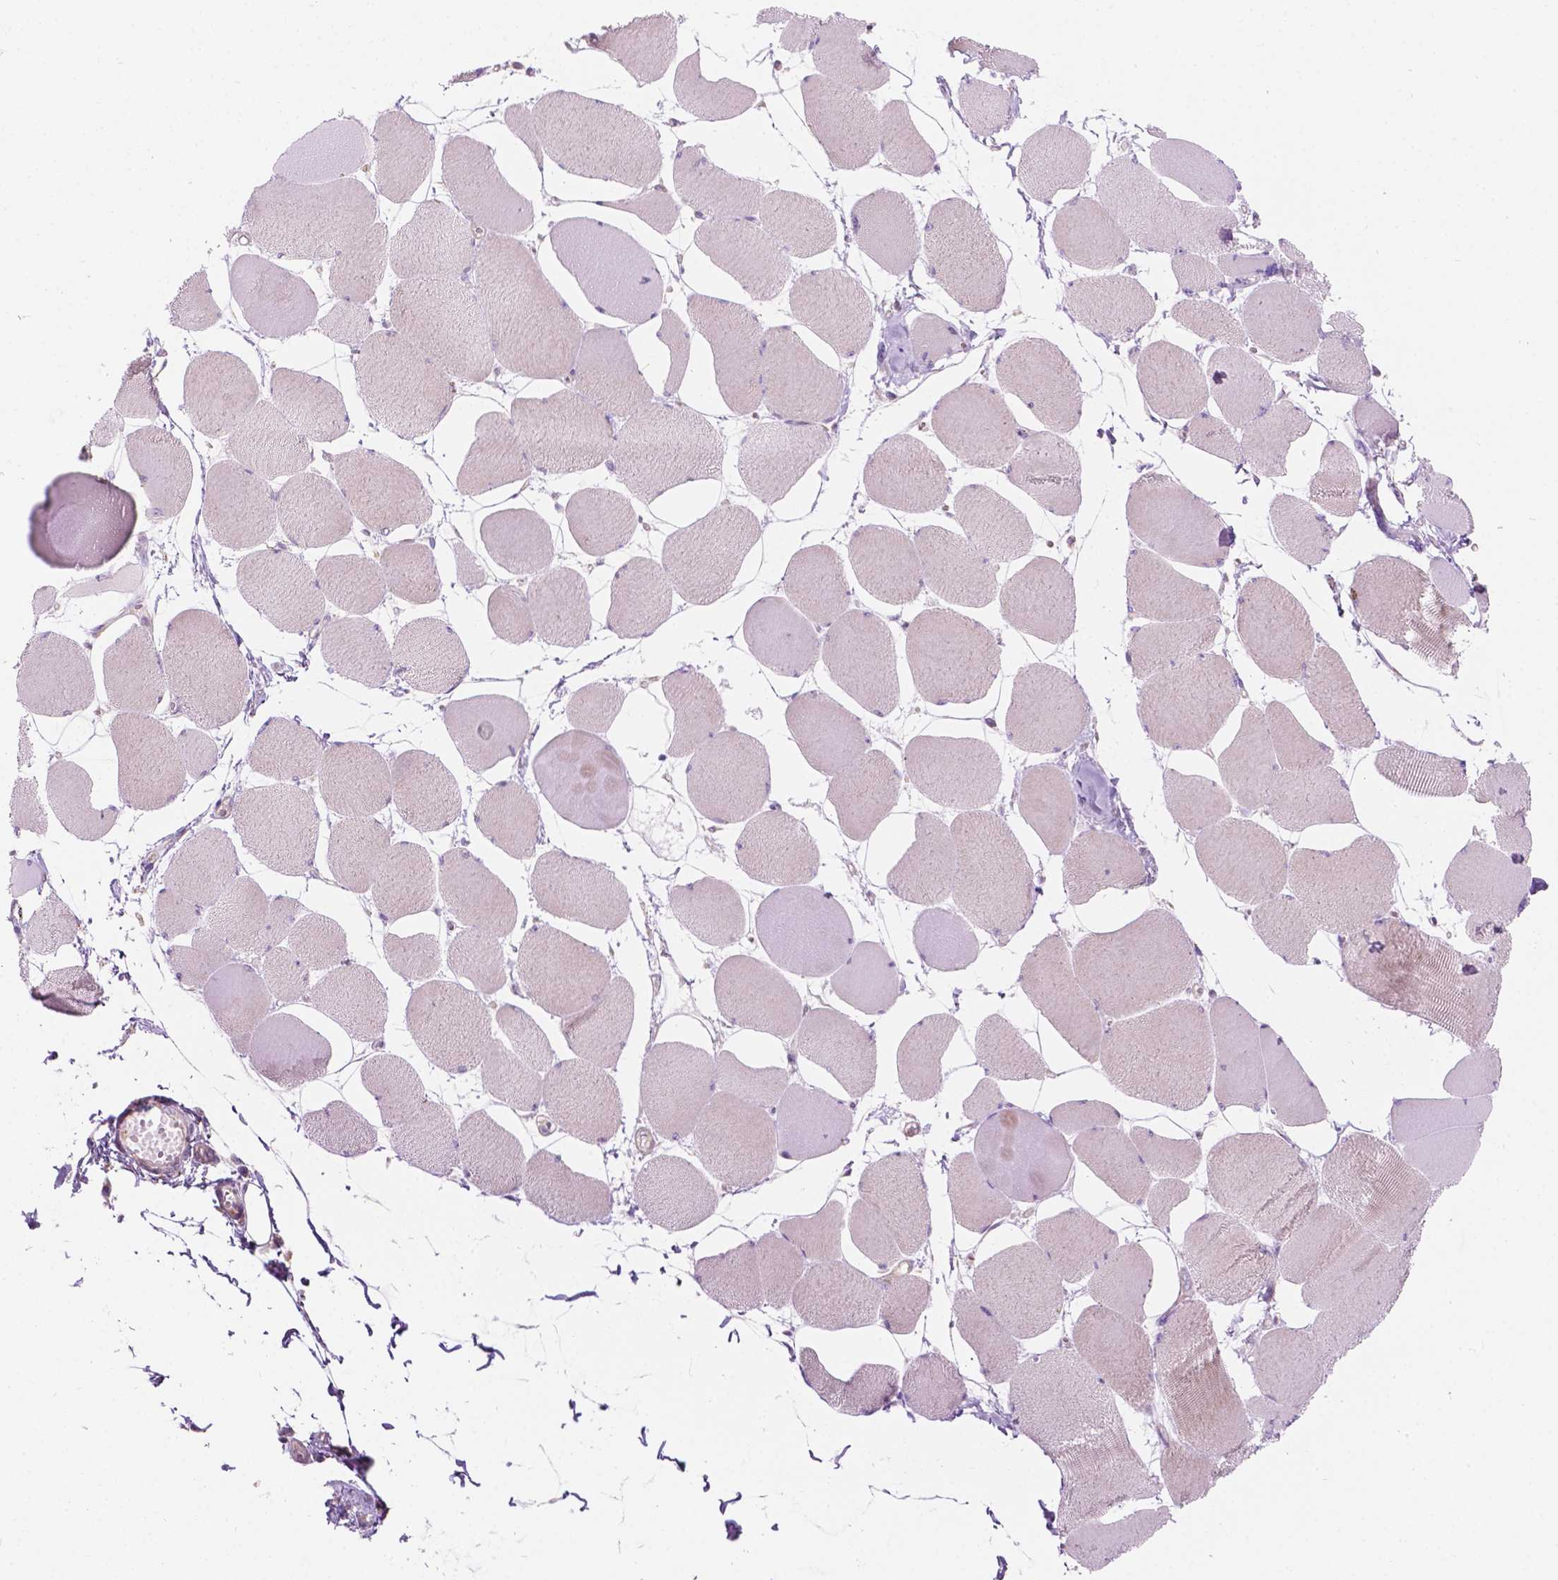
{"staining": {"intensity": "weak", "quantity": "25%-75%", "location": "cytoplasmic/membranous"}, "tissue": "skeletal muscle", "cell_type": "Myocytes", "image_type": "normal", "snomed": [{"axis": "morphology", "description": "Normal tissue, NOS"}, {"axis": "topography", "description": "Skeletal muscle"}], "caption": "Protein analysis of unremarkable skeletal muscle displays weak cytoplasmic/membranous positivity in about 25%-75% of myocytes. (Stains: DAB in brown, nuclei in blue, Microscopy: brightfield microscopy at high magnification).", "gene": "NOS1AP", "patient": {"sex": "female", "age": 75}}